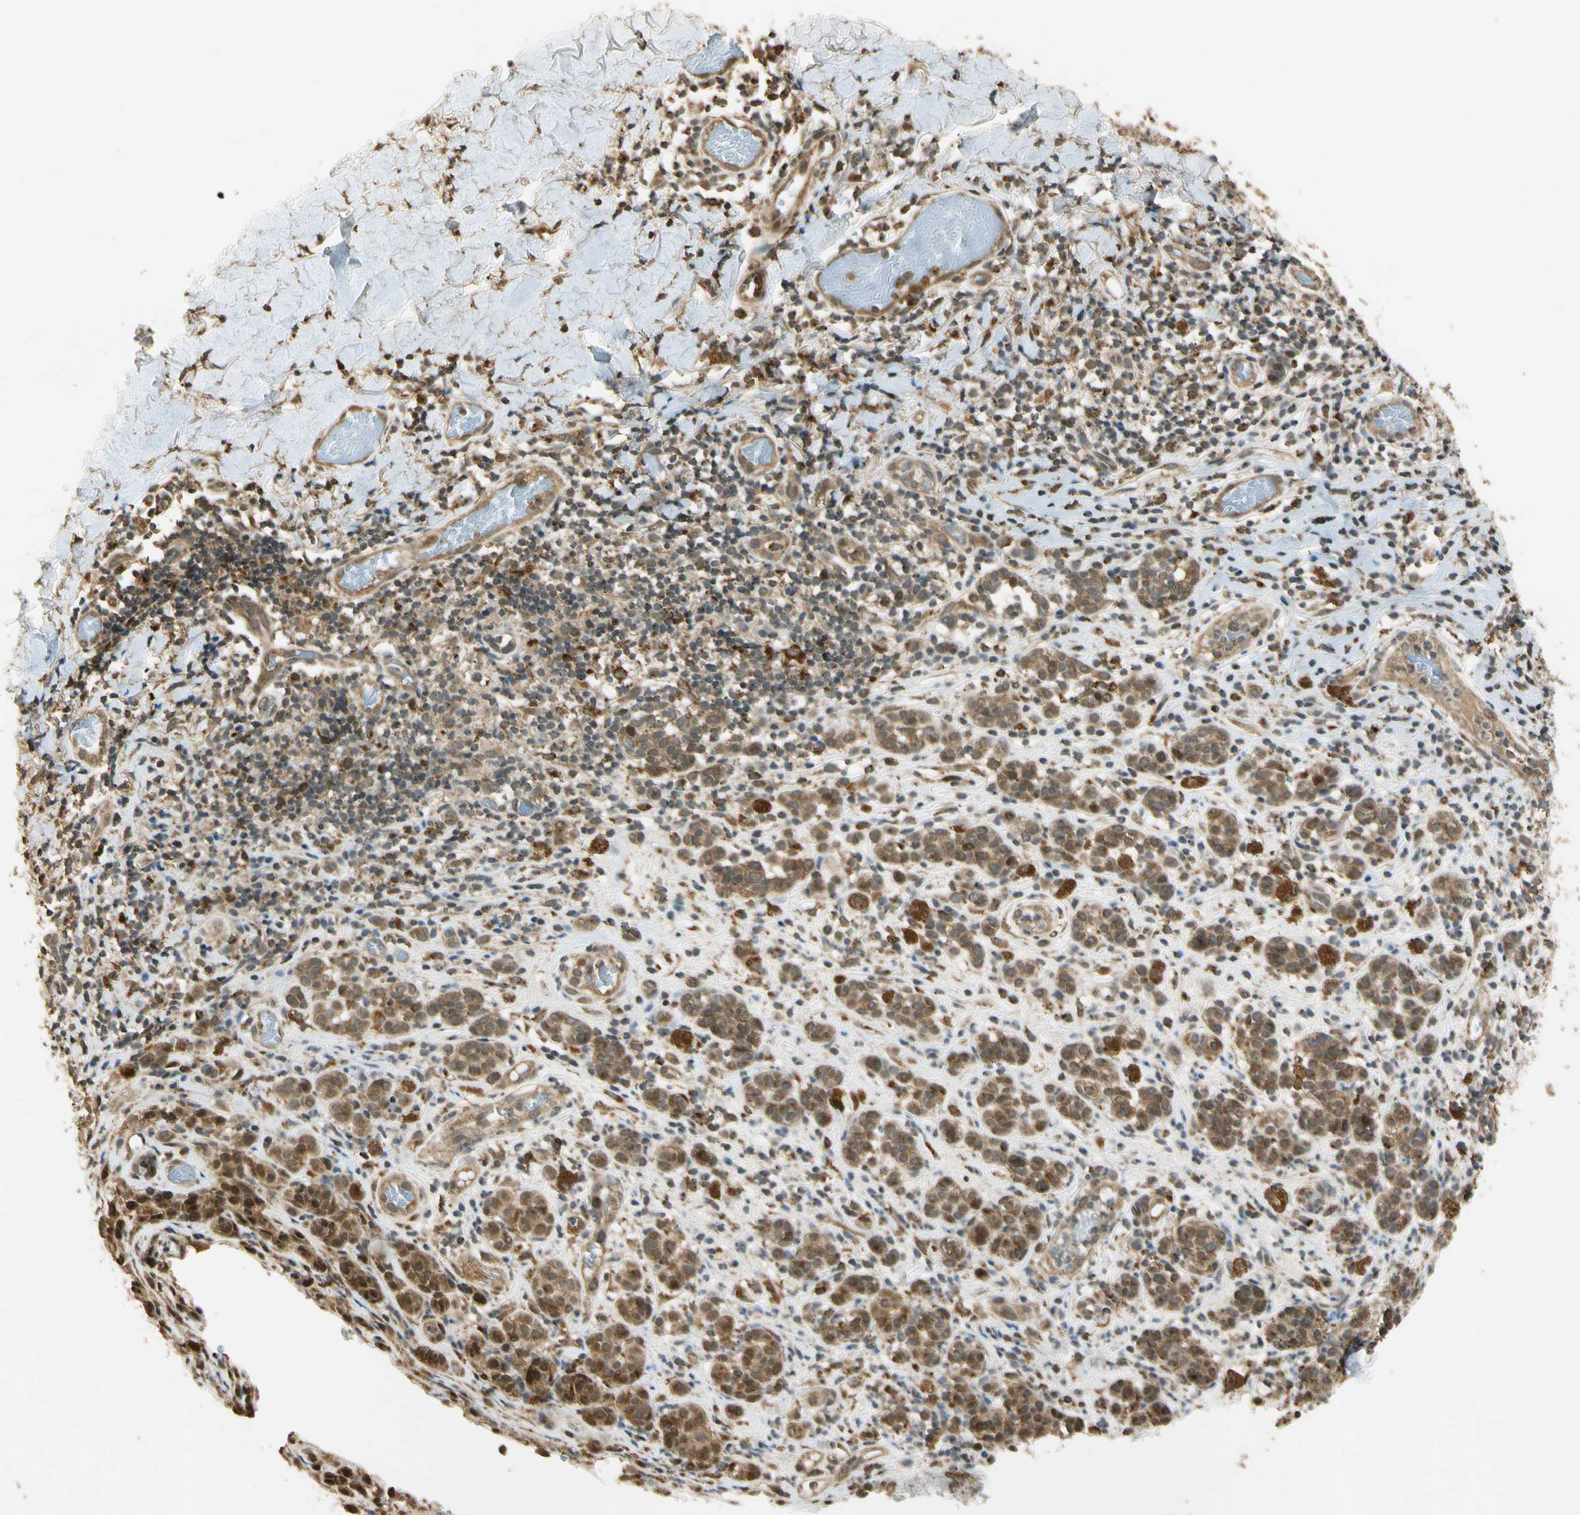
{"staining": {"intensity": "moderate", "quantity": ">75%", "location": "cytoplasmic/membranous"}, "tissue": "melanoma", "cell_type": "Tumor cells", "image_type": "cancer", "snomed": [{"axis": "morphology", "description": "Malignant melanoma, NOS"}, {"axis": "topography", "description": "Skin"}], "caption": "Malignant melanoma stained for a protein shows moderate cytoplasmic/membranous positivity in tumor cells. (IHC, brightfield microscopy, high magnification).", "gene": "LAMTOR1", "patient": {"sex": "male", "age": 64}}